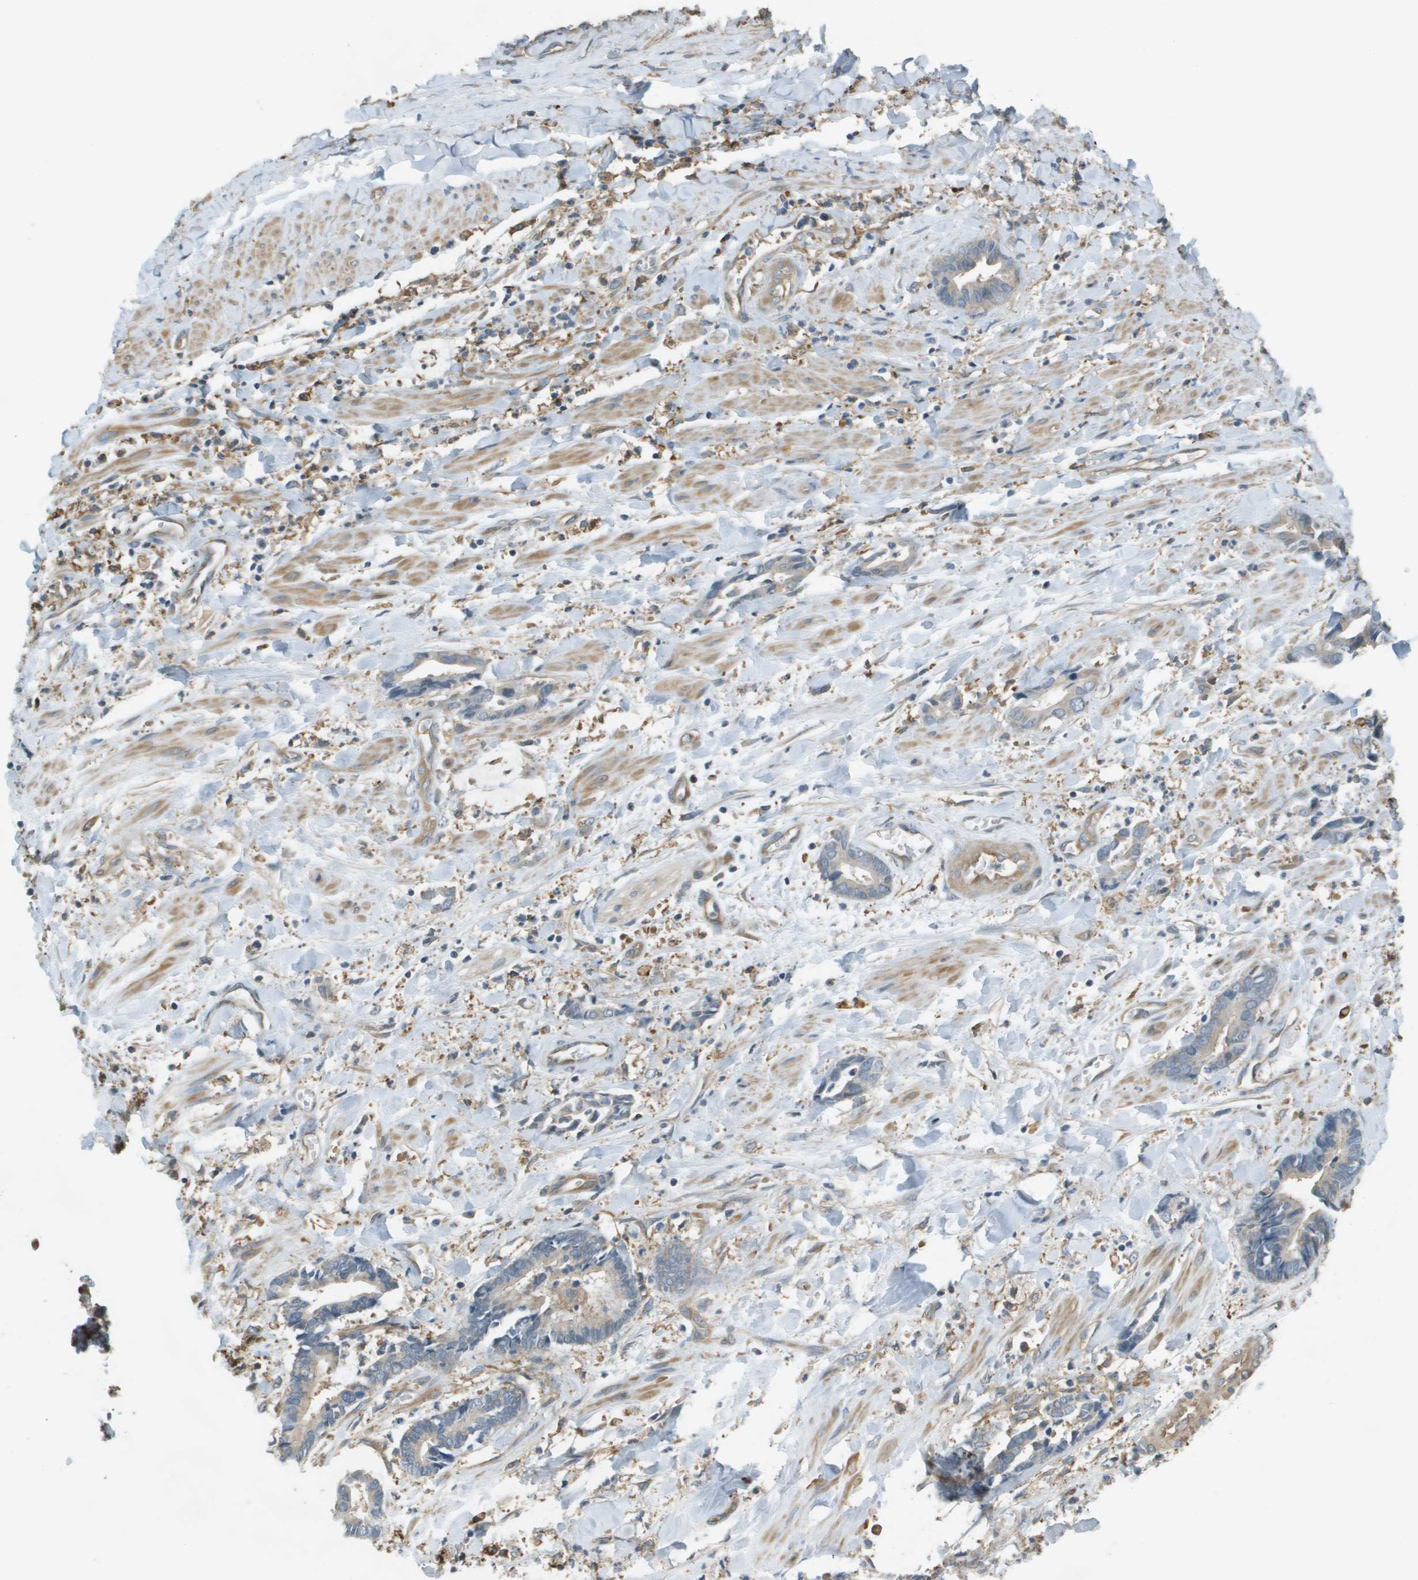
{"staining": {"intensity": "negative", "quantity": "none", "location": "none"}, "tissue": "cervical cancer", "cell_type": "Tumor cells", "image_type": "cancer", "snomed": [{"axis": "morphology", "description": "Adenocarcinoma, NOS"}, {"axis": "topography", "description": "Cervix"}], "caption": "Immunohistochemistry (IHC) photomicrograph of human adenocarcinoma (cervical) stained for a protein (brown), which reveals no expression in tumor cells.", "gene": "CORO1B", "patient": {"sex": "female", "age": 44}}